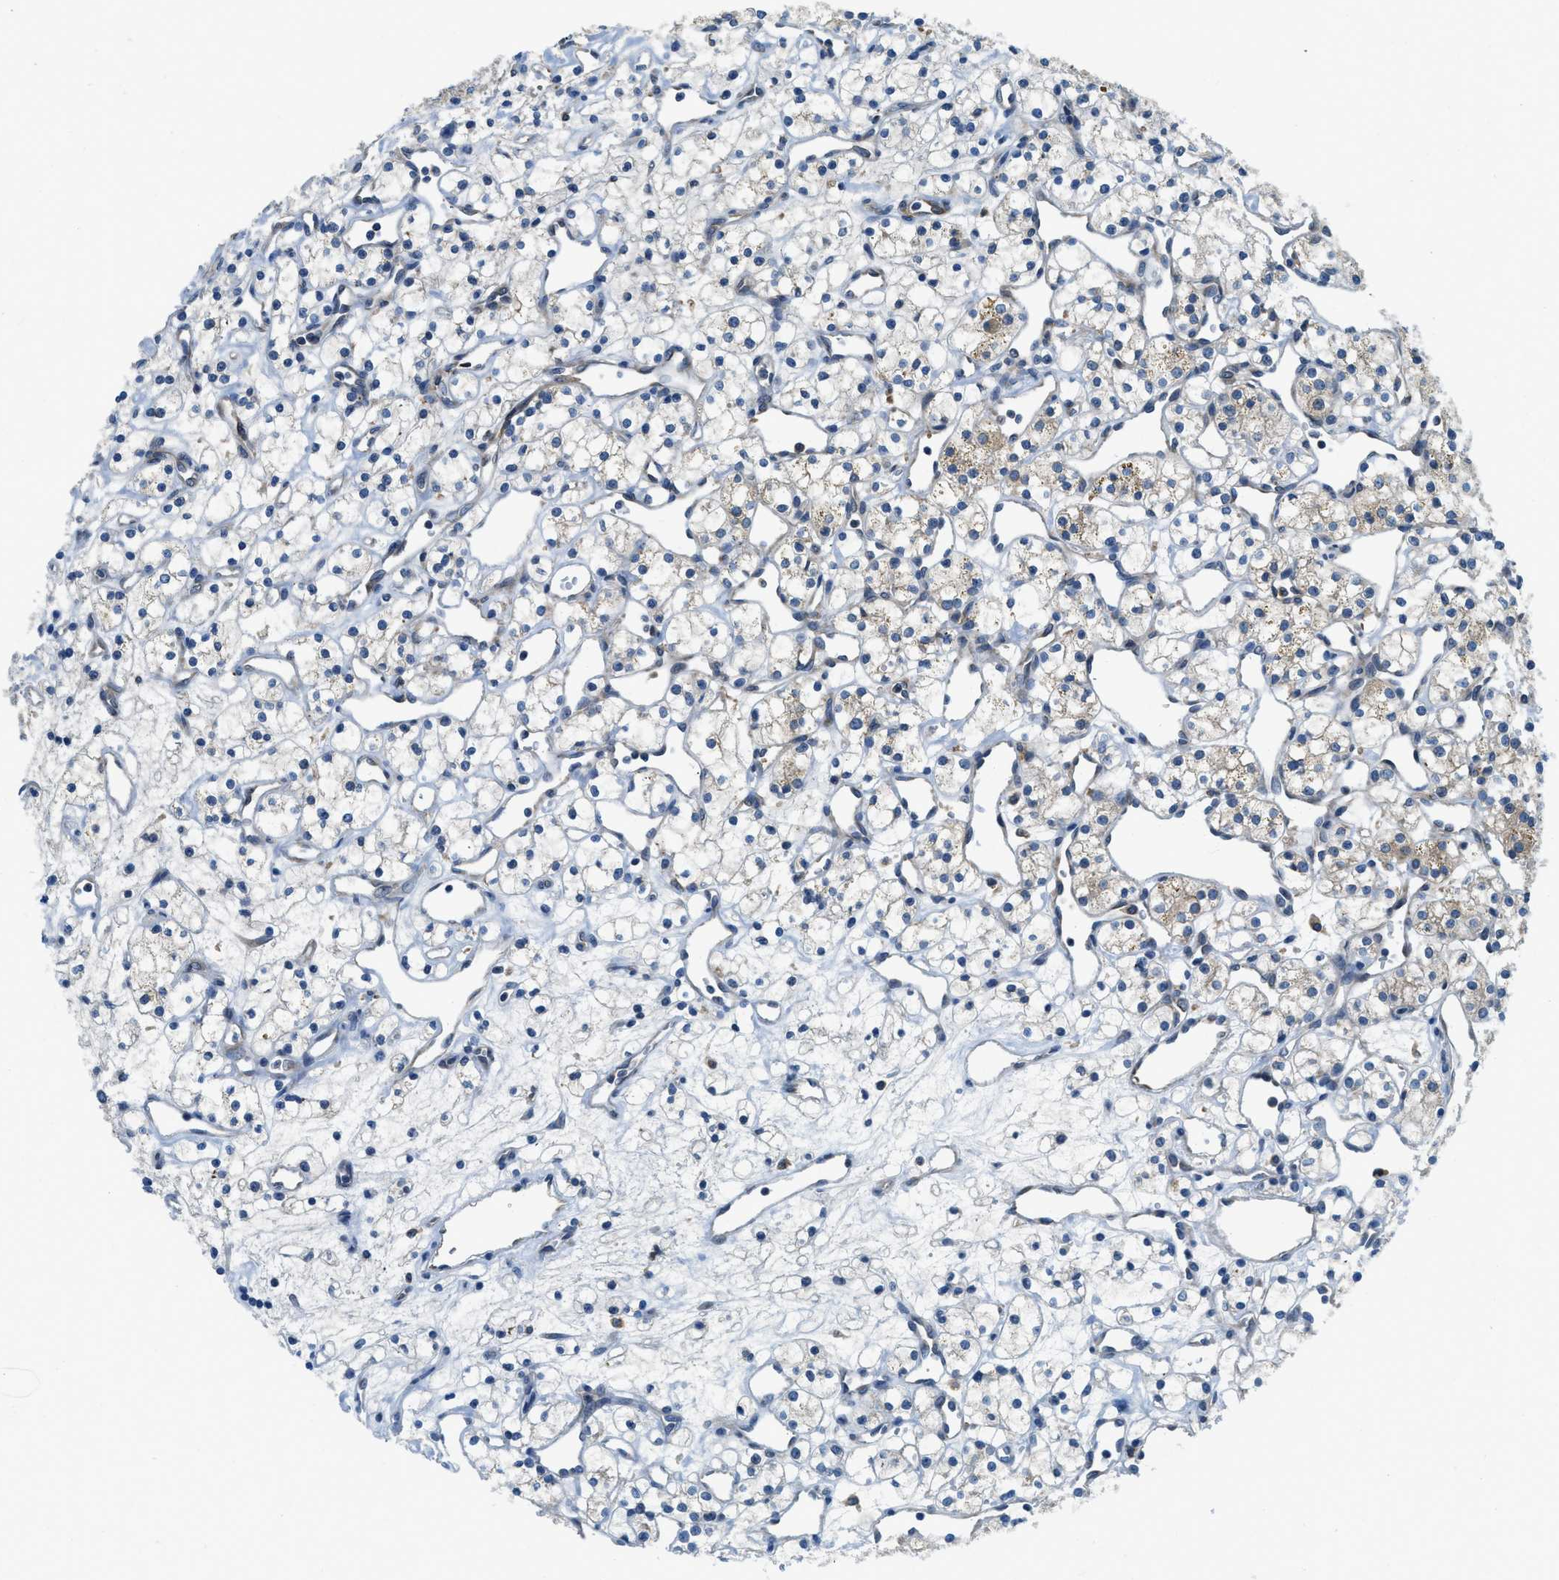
{"staining": {"intensity": "weak", "quantity": "<25%", "location": "cytoplasmic/membranous"}, "tissue": "renal cancer", "cell_type": "Tumor cells", "image_type": "cancer", "snomed": [{"axis": "morphology", "description": "Adenocarcinoma, NOS"}, {"axis": "topography", "description": "Kidney"}], "caption": "Renal adenocarcinoma stained for a protein using immunohistochemistry (IHC) reveals no staining tumor cells.", "gene": "BCAP31", "patient": {"sex": "female", "age": 60}}